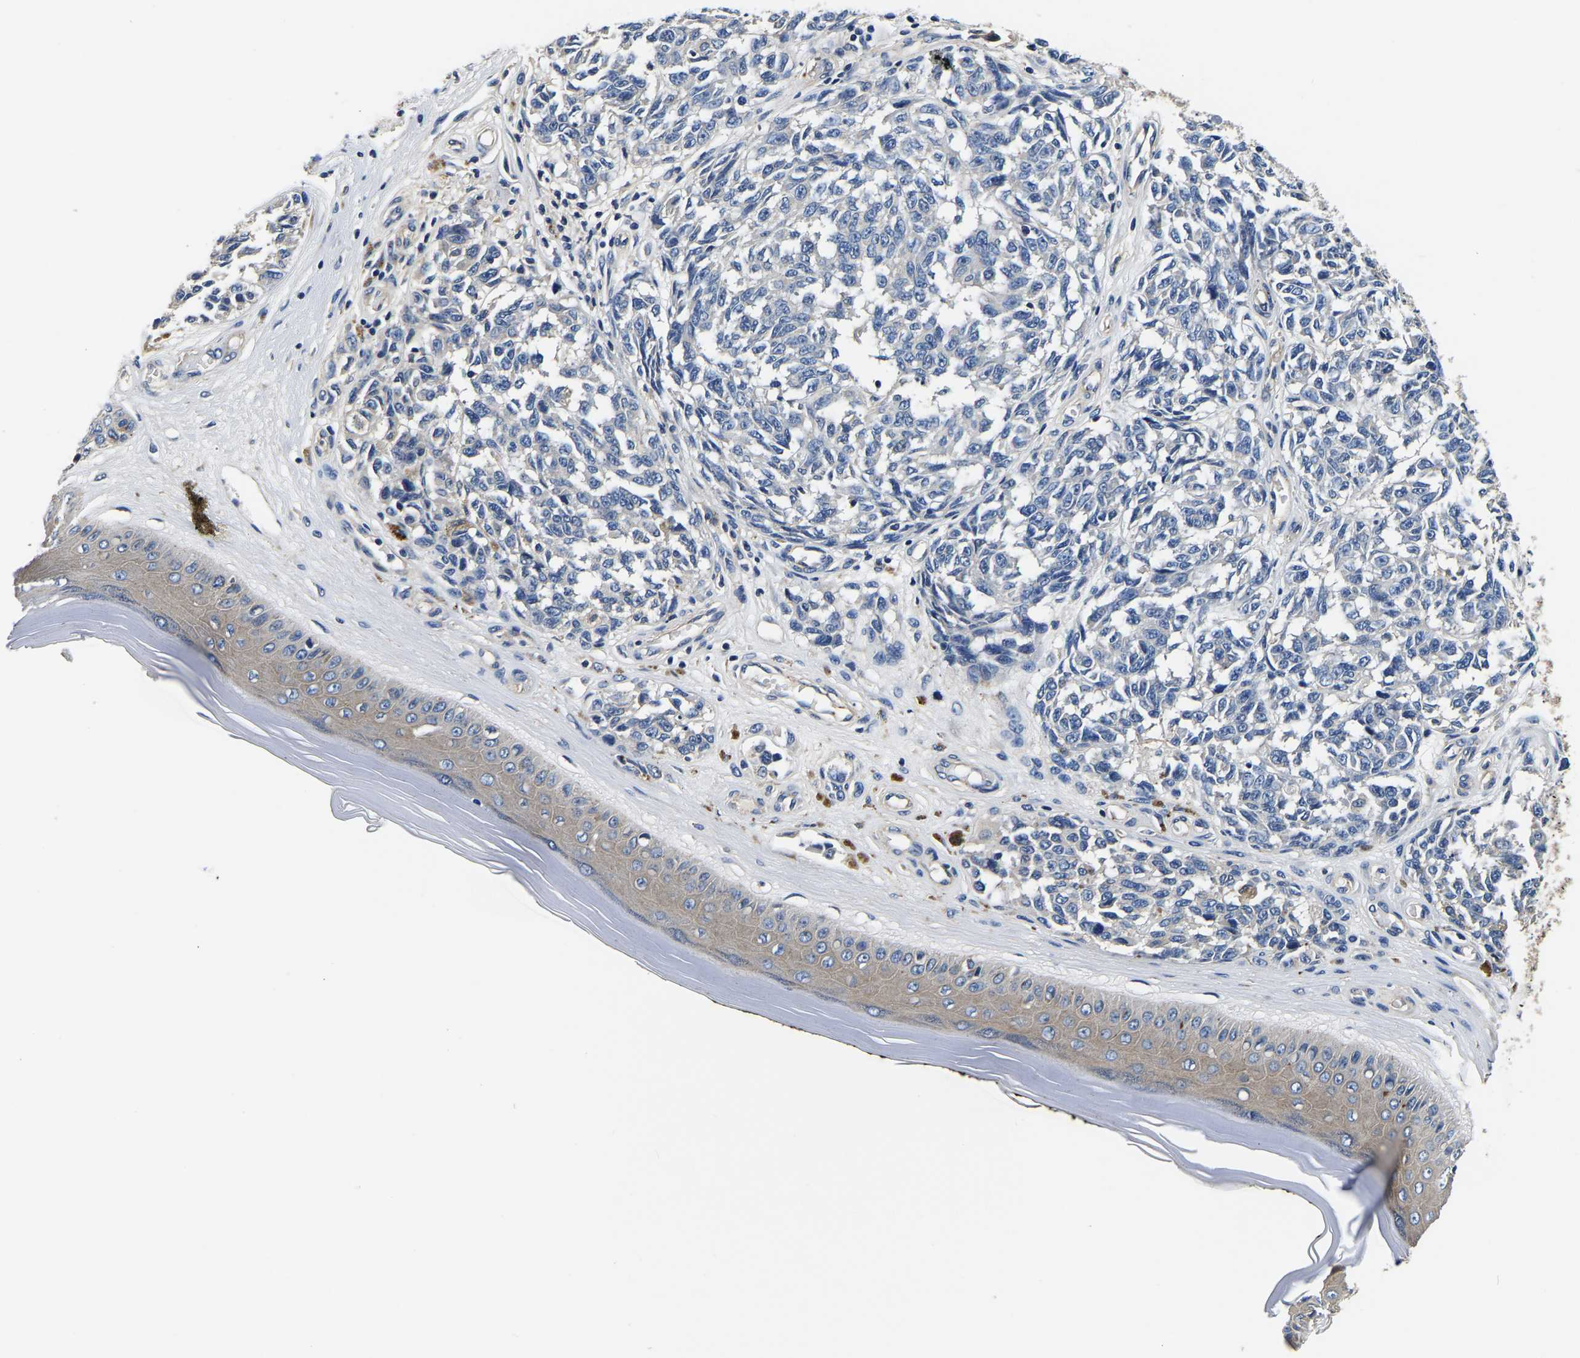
{"staining": {"intensity": "negative", "quantity": "none", "location": "none"}, "tissue": "melanoma", "cell_type": "Tumor cells", "image_type": "cancer", "snomed": [{"axis": "morphology", "description": "Malignant melanoma, NOS"}, {"axis": "topography", "description": "Skin"}], "caption": "This is an immunohistochemistry (IHC) photomicrograph of human malignant melanoma. There is no staining in tumor cells.", "gene": "SH3GLB1", "patient": {"sex": "female", "age": 64}}